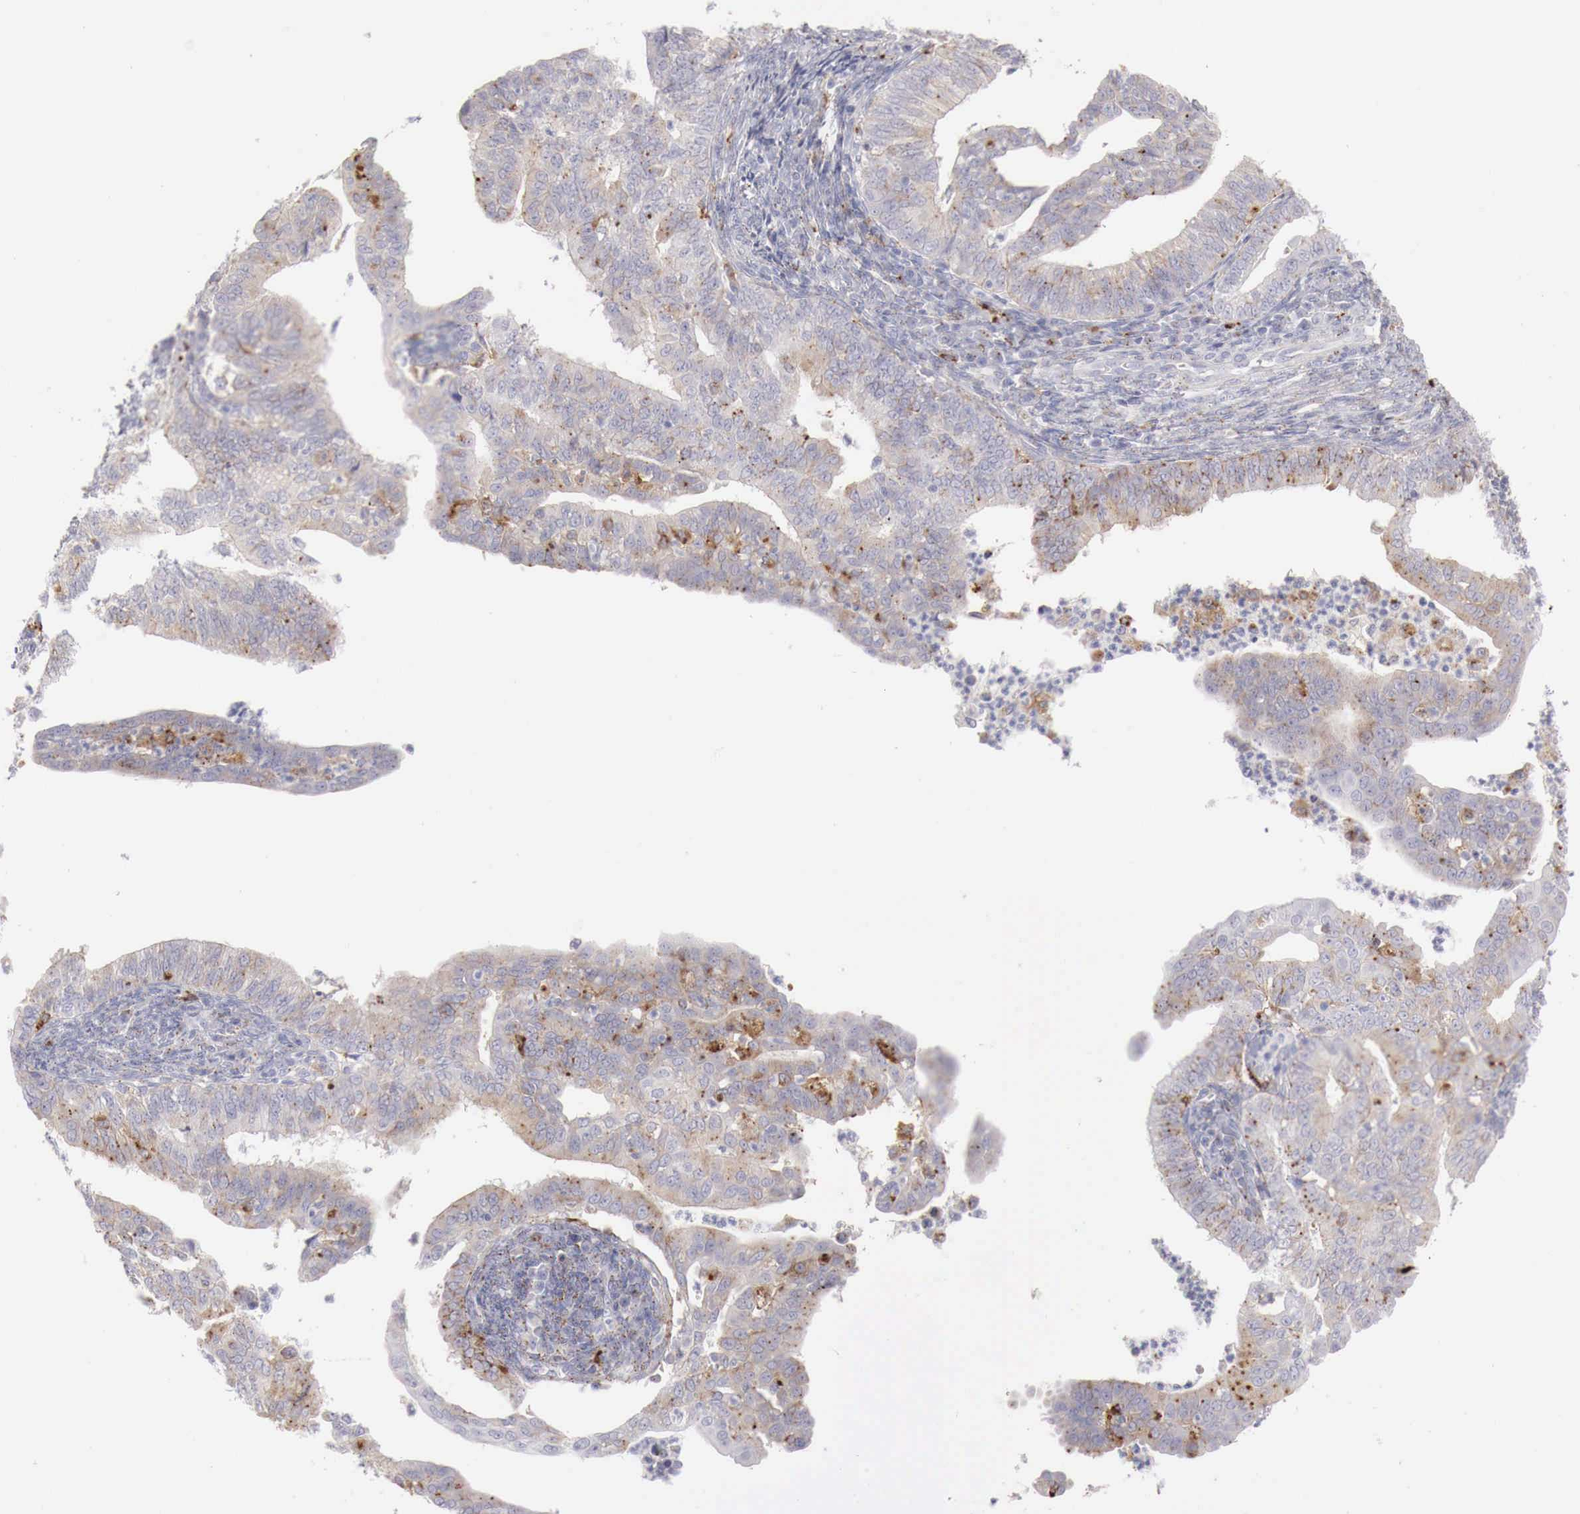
{"staining": {"intensity": "moderate", "quantity": "25%-75%", "location": "cytoplasmic/membranous"}, "tissue": "endometrial cancer", "cell_type": "Tumor cells", "image_type": "cancer", "snomed": [{"axis": "morphology", "description": "Adenocarcinoma, NOS"}, {"axis": "topography", "description": "Endometrium"}], "caption": "This image displays immunohistochemistry (IHC) staining of adenocarcinoma (endometrial), with medium moderate cytoplasmic/membranous staining in about 25%-75% of tumor cells.", "gene": "GLA", "patient": {"sex": "female", "age": 66}}